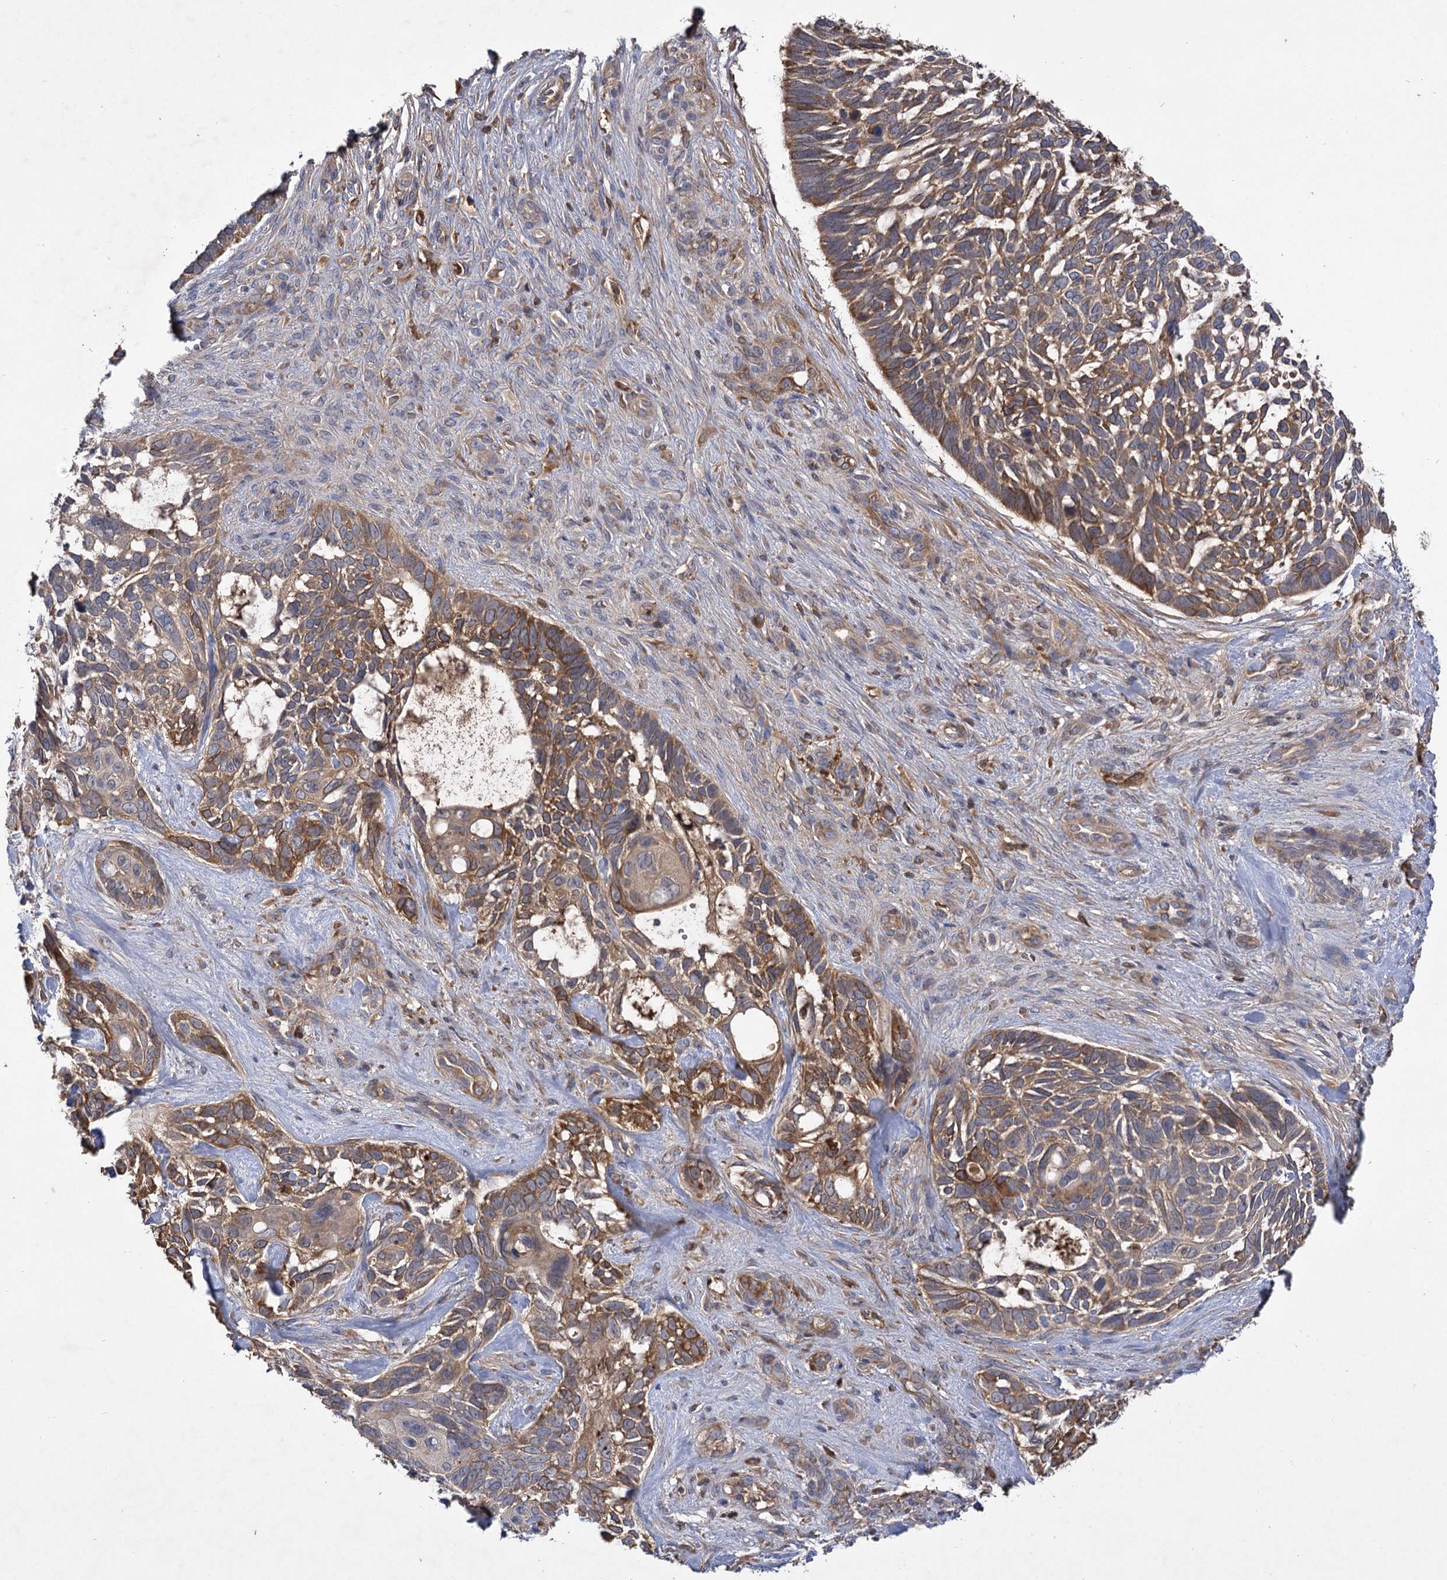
{"staining": {"intensity": "moderate", "quantity": ">75%", "location": "cytoplasmic/membranous"}, "tissue": "skin cancer", "cell_type": "Tumor cells", "image_type": "cancer", "snomed": [{"axis": "morphology", "description": "Basal cell carcinoma"}, {"axis": "topography", "description": "Skin"}], "caption": "Basal cell carcinoma (skin) stained with a brown dye reveals moderate cytoplasmic/membranous positive staining in about >75% of tumor cells.", "gene": "USP50", "patient": {"sex": "male", "age": 88}}